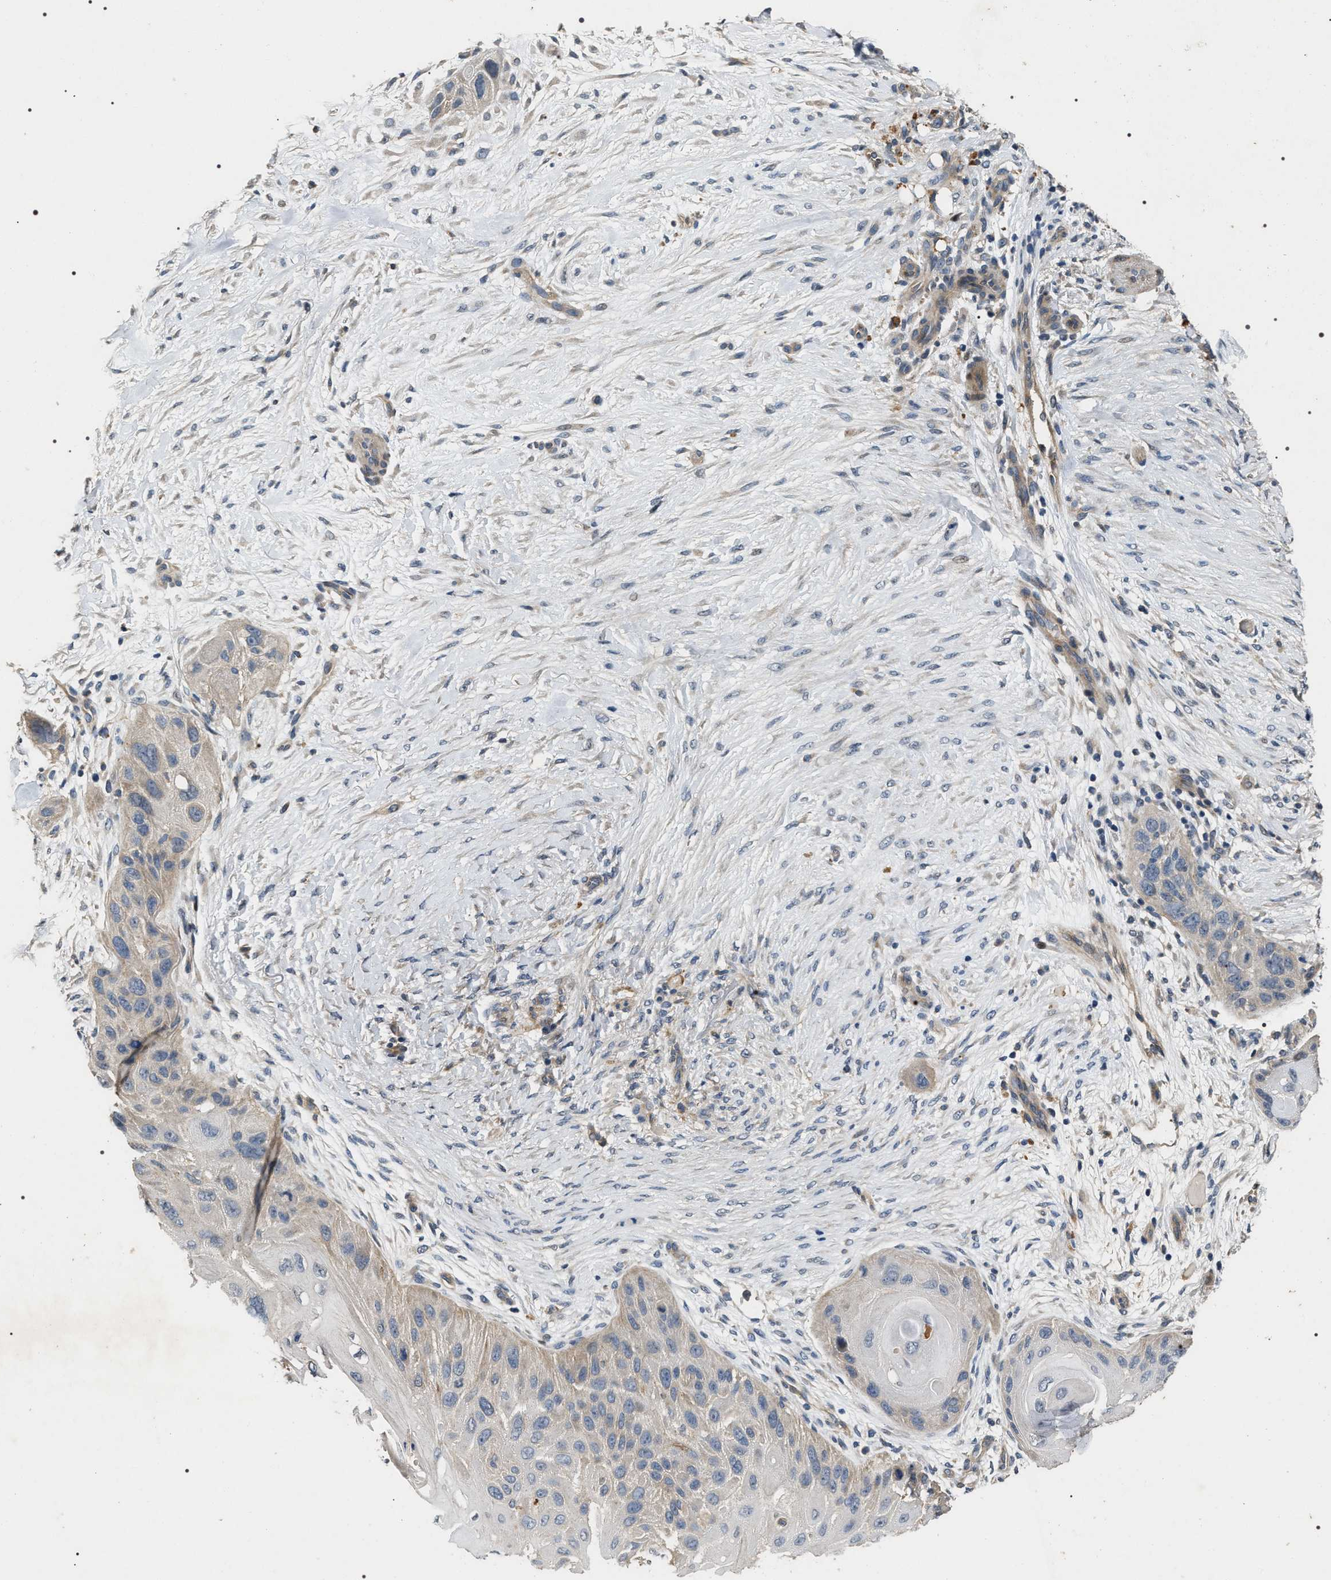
{"staining": {"intensity": "negative", "quantity": "none", "location": "none"}, "tissue": "skin cancer", "cell_type": "Tumor cells", "image_type": "cancer", "snomed": [{"axis": "morphology", "description": "Squamous cell carcinoma, NOS"}, {"axis": "topography", "description": "Skin"}], "caption": "A photomicrograph of squamous cell carcinoma (skin) stained for a protein displays no brown staining in tumor cells. (Brightfield microscopy of DAB IHC at high magnification).", "gene": "IFT81", "patient": {"sex": "female", "age": 77}}